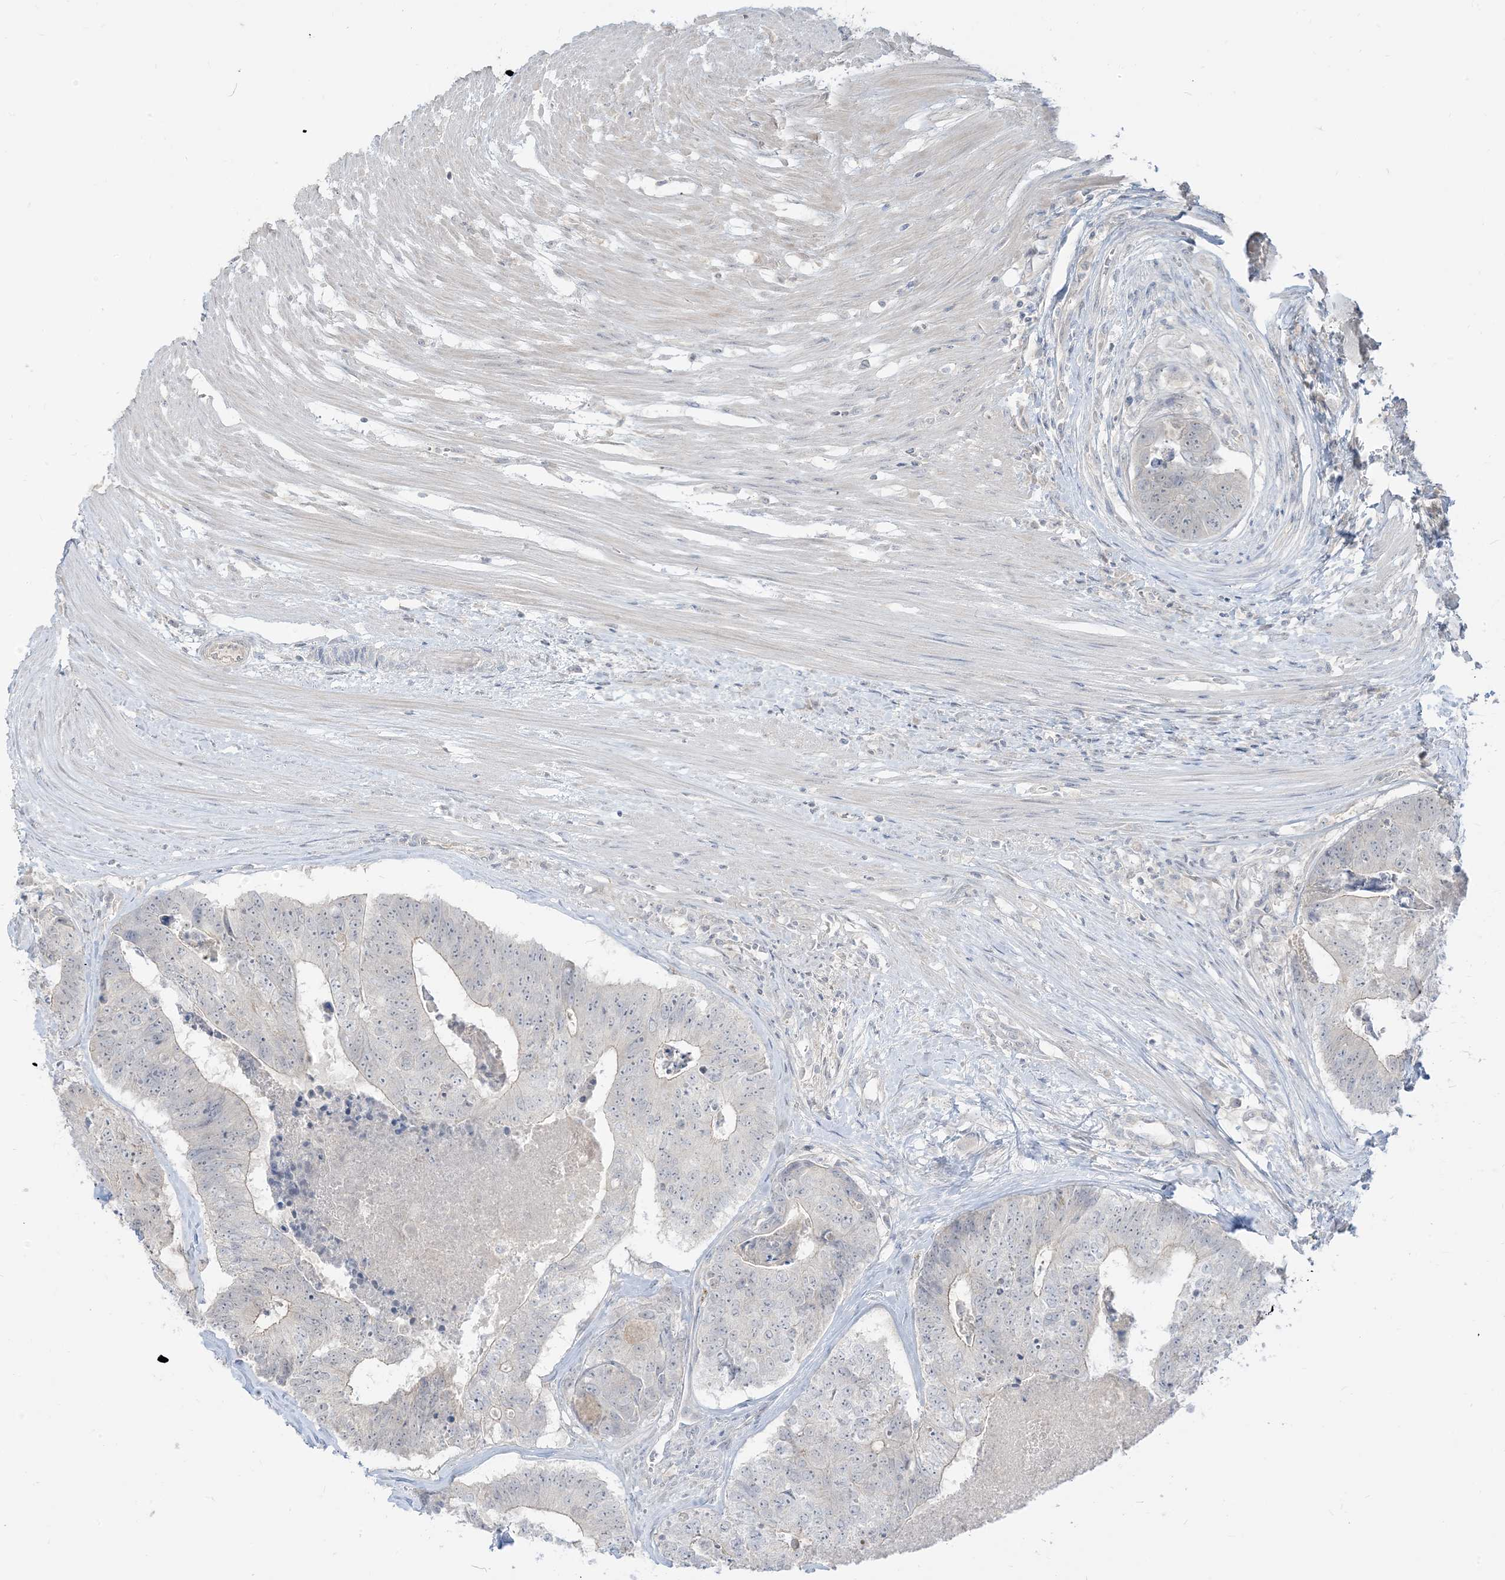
{"staining": {"intensity": "weak", "quantity": "<25%", "location": "cytoplasmic/membranous"}, "tissue": "colorectal cancer", "cell_type": "Tumor cells", "image_type": "cancer", "snomed": [{"axis": "morphology", "description": "Adenocarcinoma, NOS"}, {"axis": "topography", "description": "Colon"}], "caption": "Immunohistochemical staining of human colorectal cancer (adenocarcinoma) exhibits no significant expression in tumor cells.", "gene": "TBCC", "patient": {"sex": "female", "age": 67}}